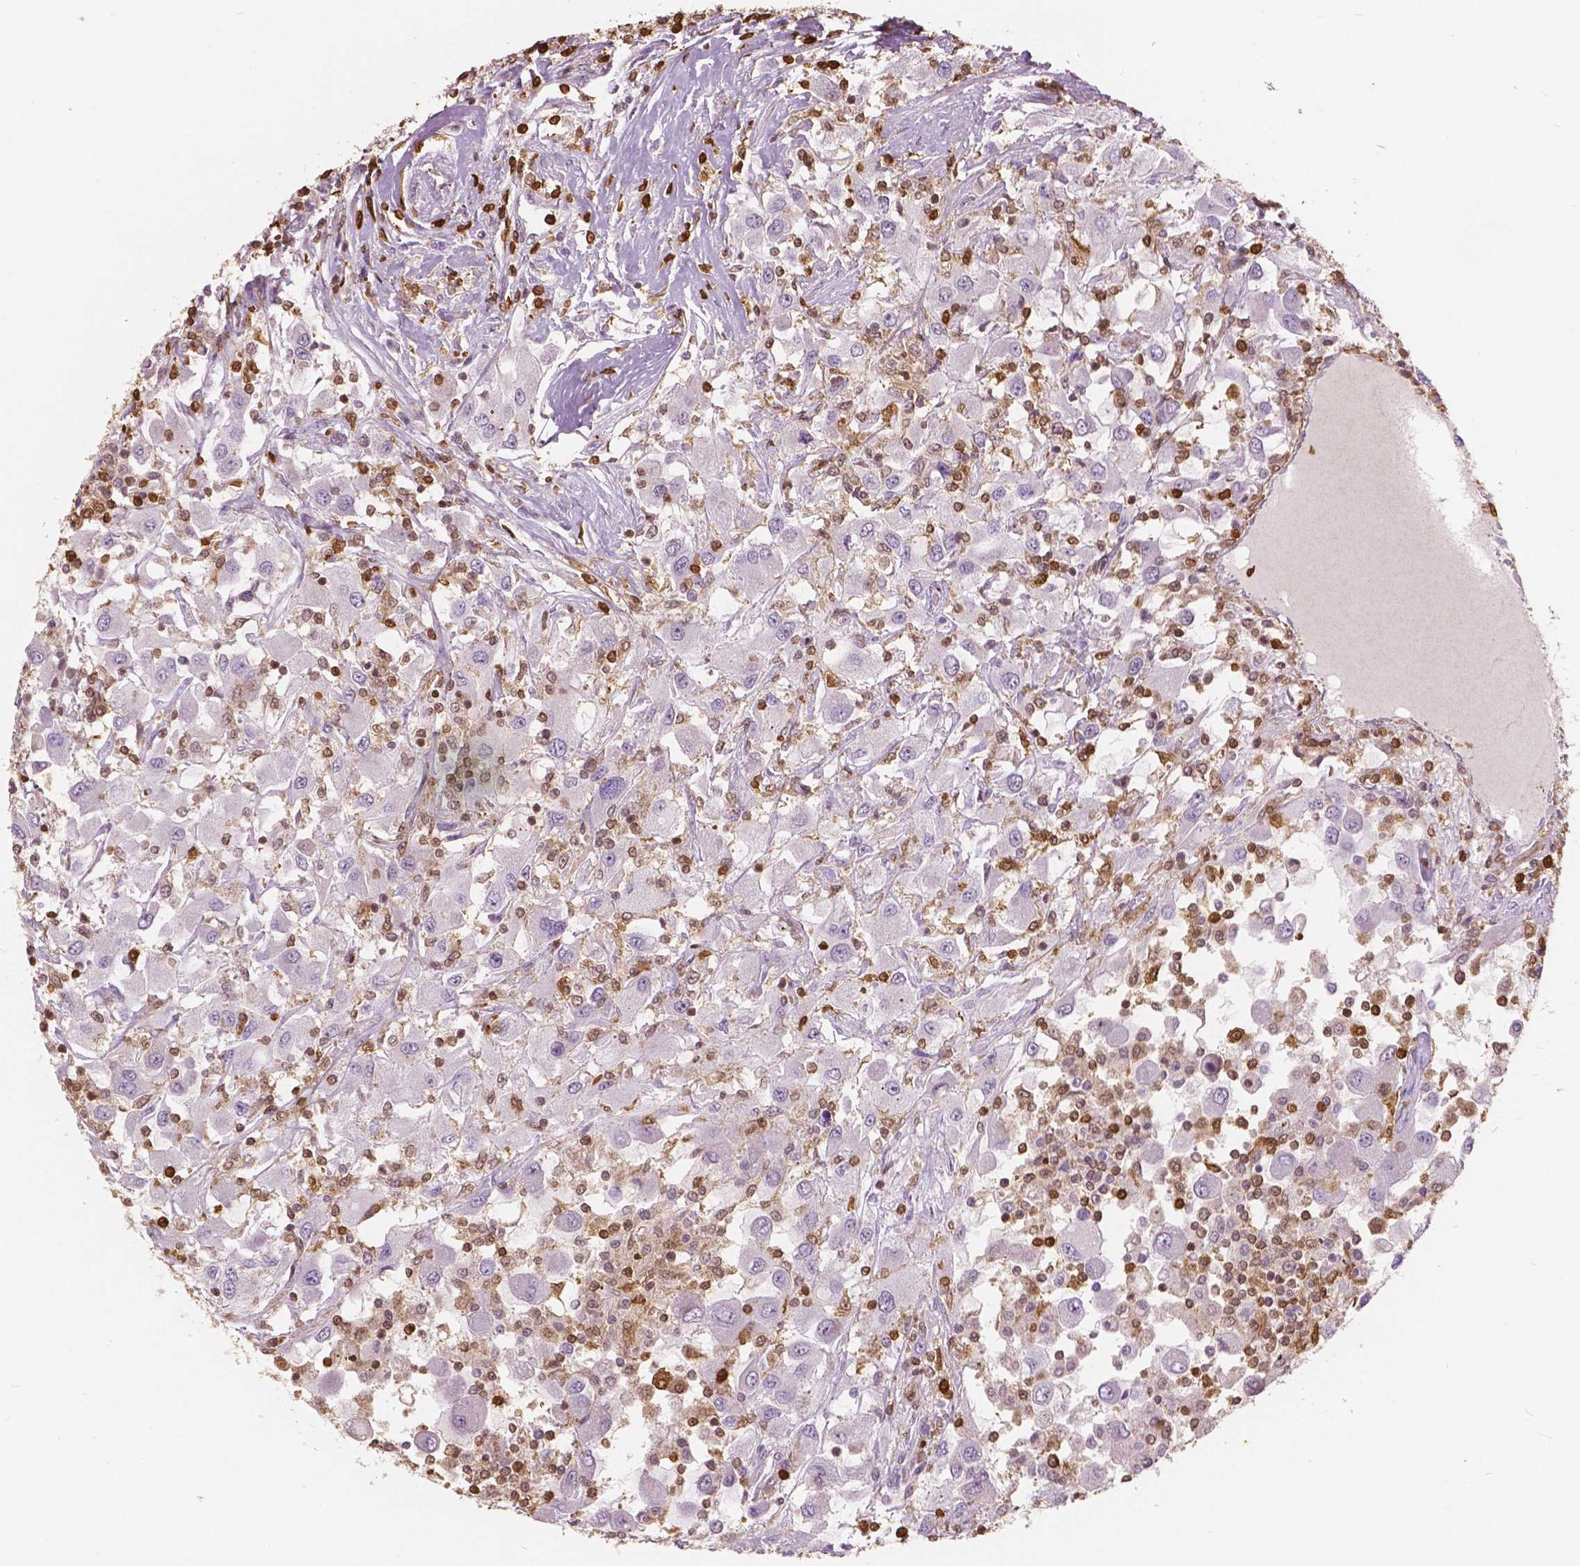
{"staining": {"intensity": "negative", "quantity": "none", "location": "none"}, "tissue": "renal cancer", "cell_type": "Tumor cells", "image_type": "cancer", "snomed": [{"axis": "morphology", "description": "Adenocarcinoma, NOS"}, {"axis": "topography", "description": "Kidney"}], "caption": "DAB immunohistochemical staining of adenocarcinoma (renal) reveals no significant expression in tumor cells.", "gene": "S100A4", "patient": {"sex": "female", "age": 67}}